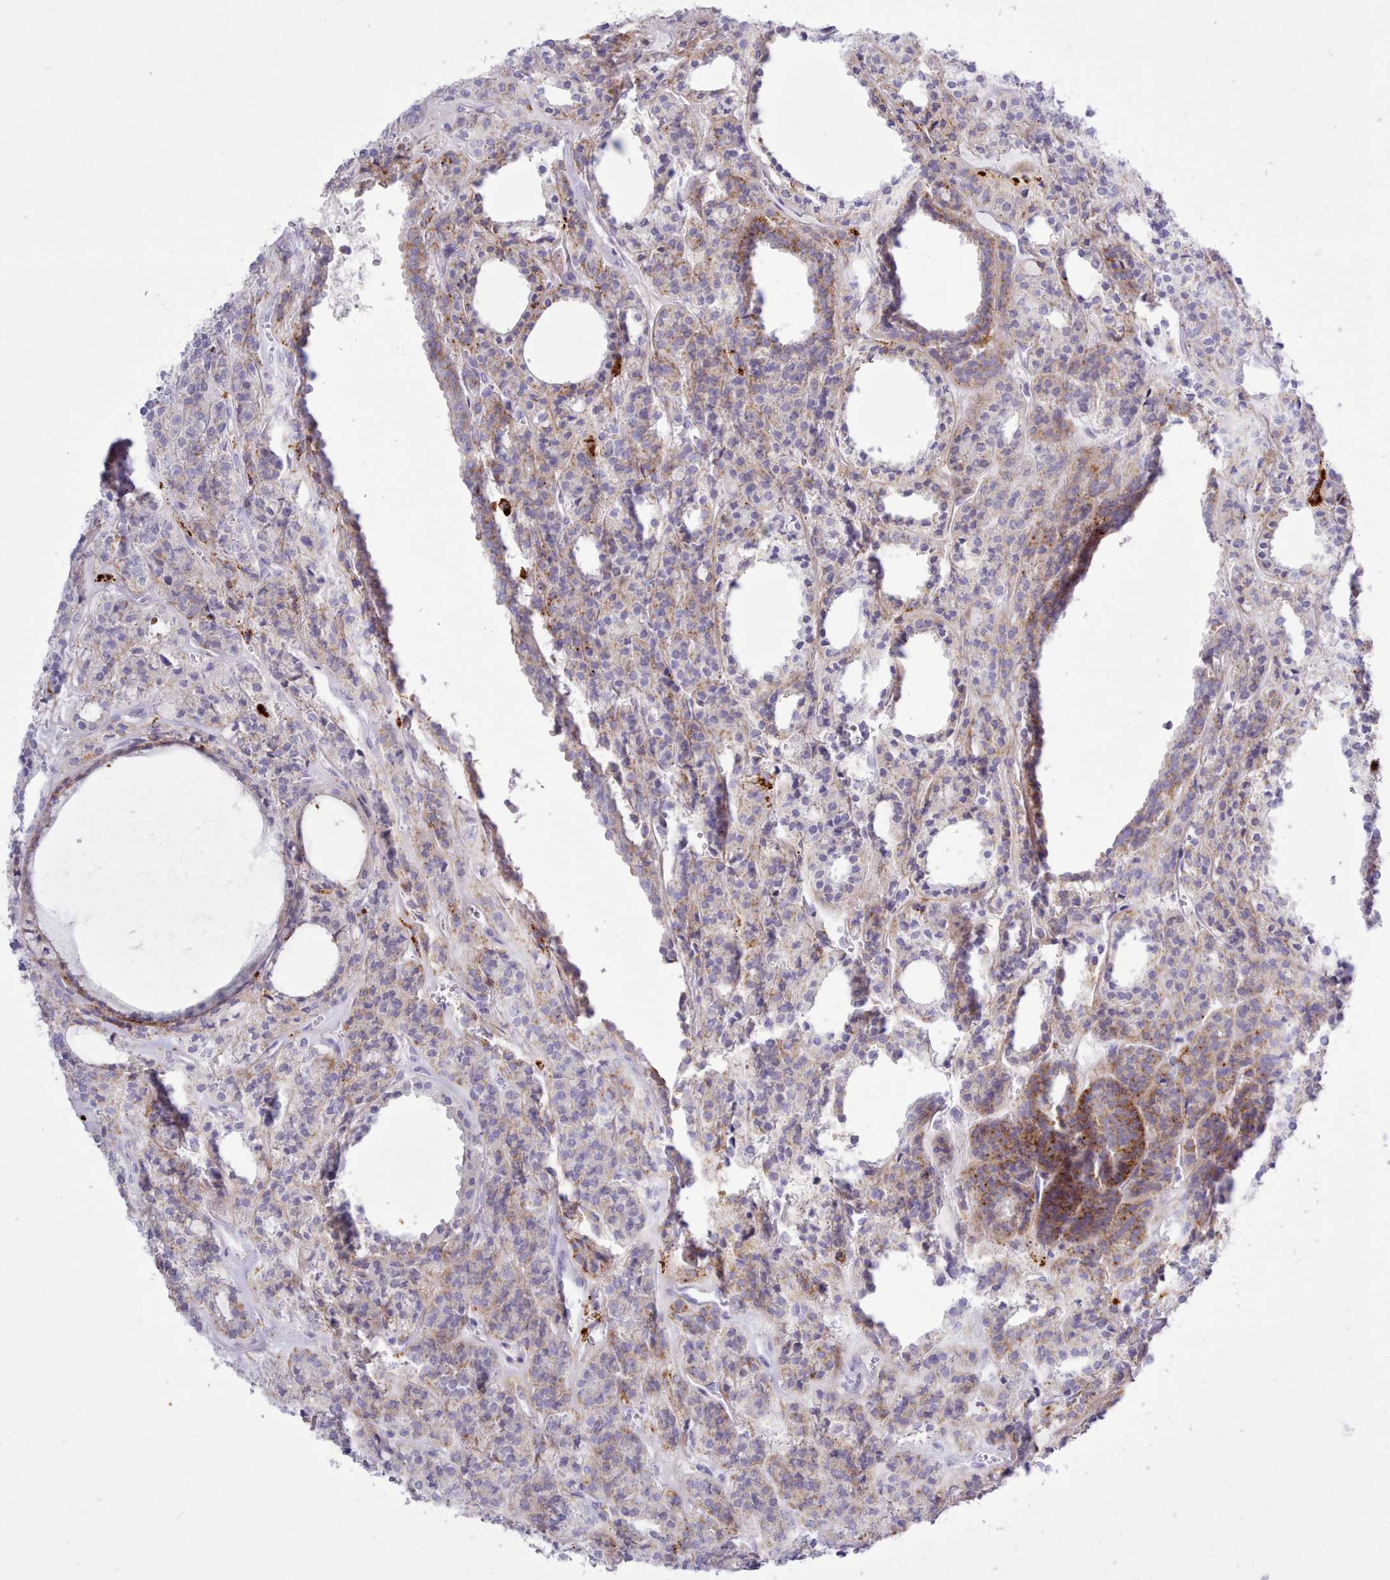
{"staining": {"intensity": "moderate", "quantity": "25%-75%", "location": "cytoplasmic/membranous"}, "tissue": "thyroid cancer", "cell_type": "Tumor cells", "image_type": "cancer", "snomed": [{"axis": "morphology", "description": "Follicular adenoma carcinoma, NOS"}, {"axis": "topography", "description": "Thyroid gland"}], "caption": "Immunohistochemistry (IHC) micrograph of human thyroid follicular adenoma carcinoma stained for a protein (brown), which displays medium levels of moderate cytoplasmic/membranous expression in approximately 25%-75% of tumor cells.", "gene": "SRD5A1", "patient": {"sex": "female", "age": 63}}